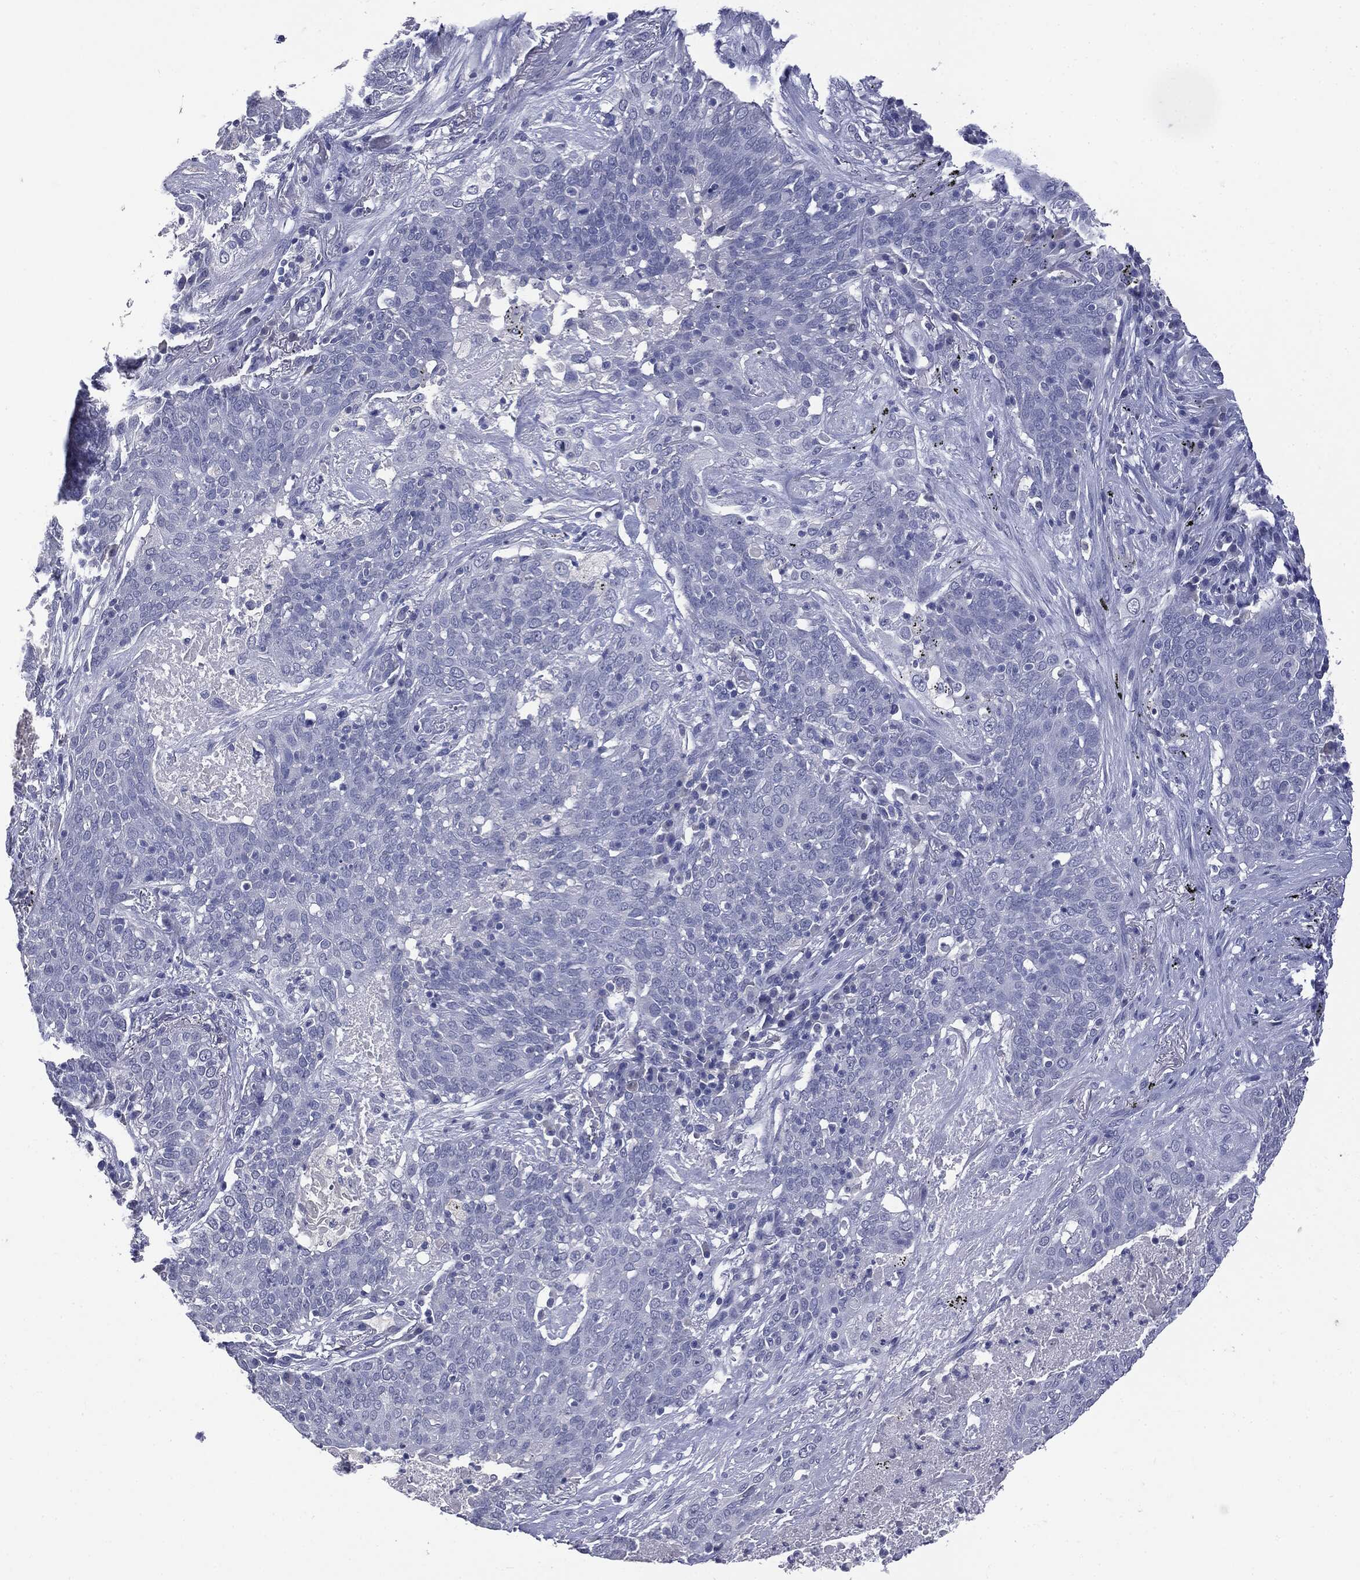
{"staining": {"intensity": "negative", "quantity": "none", "location": "none"}, "tissue": "lung cancer", "cell_type": "Tumor cells", "image_type": "cancer", "snomed": [{"axis": "morphology", "description": "Squamous cell carcinoma, NOS"}, {"axis": "topography", "description": "Lung"}], "caption": "Lung squamous cell carcinoma was stained to show a protein in brown. There is no significant positivity in tumor cells.", "gene": "TSHB", "patient": {"sex": "male", "age": 82}}